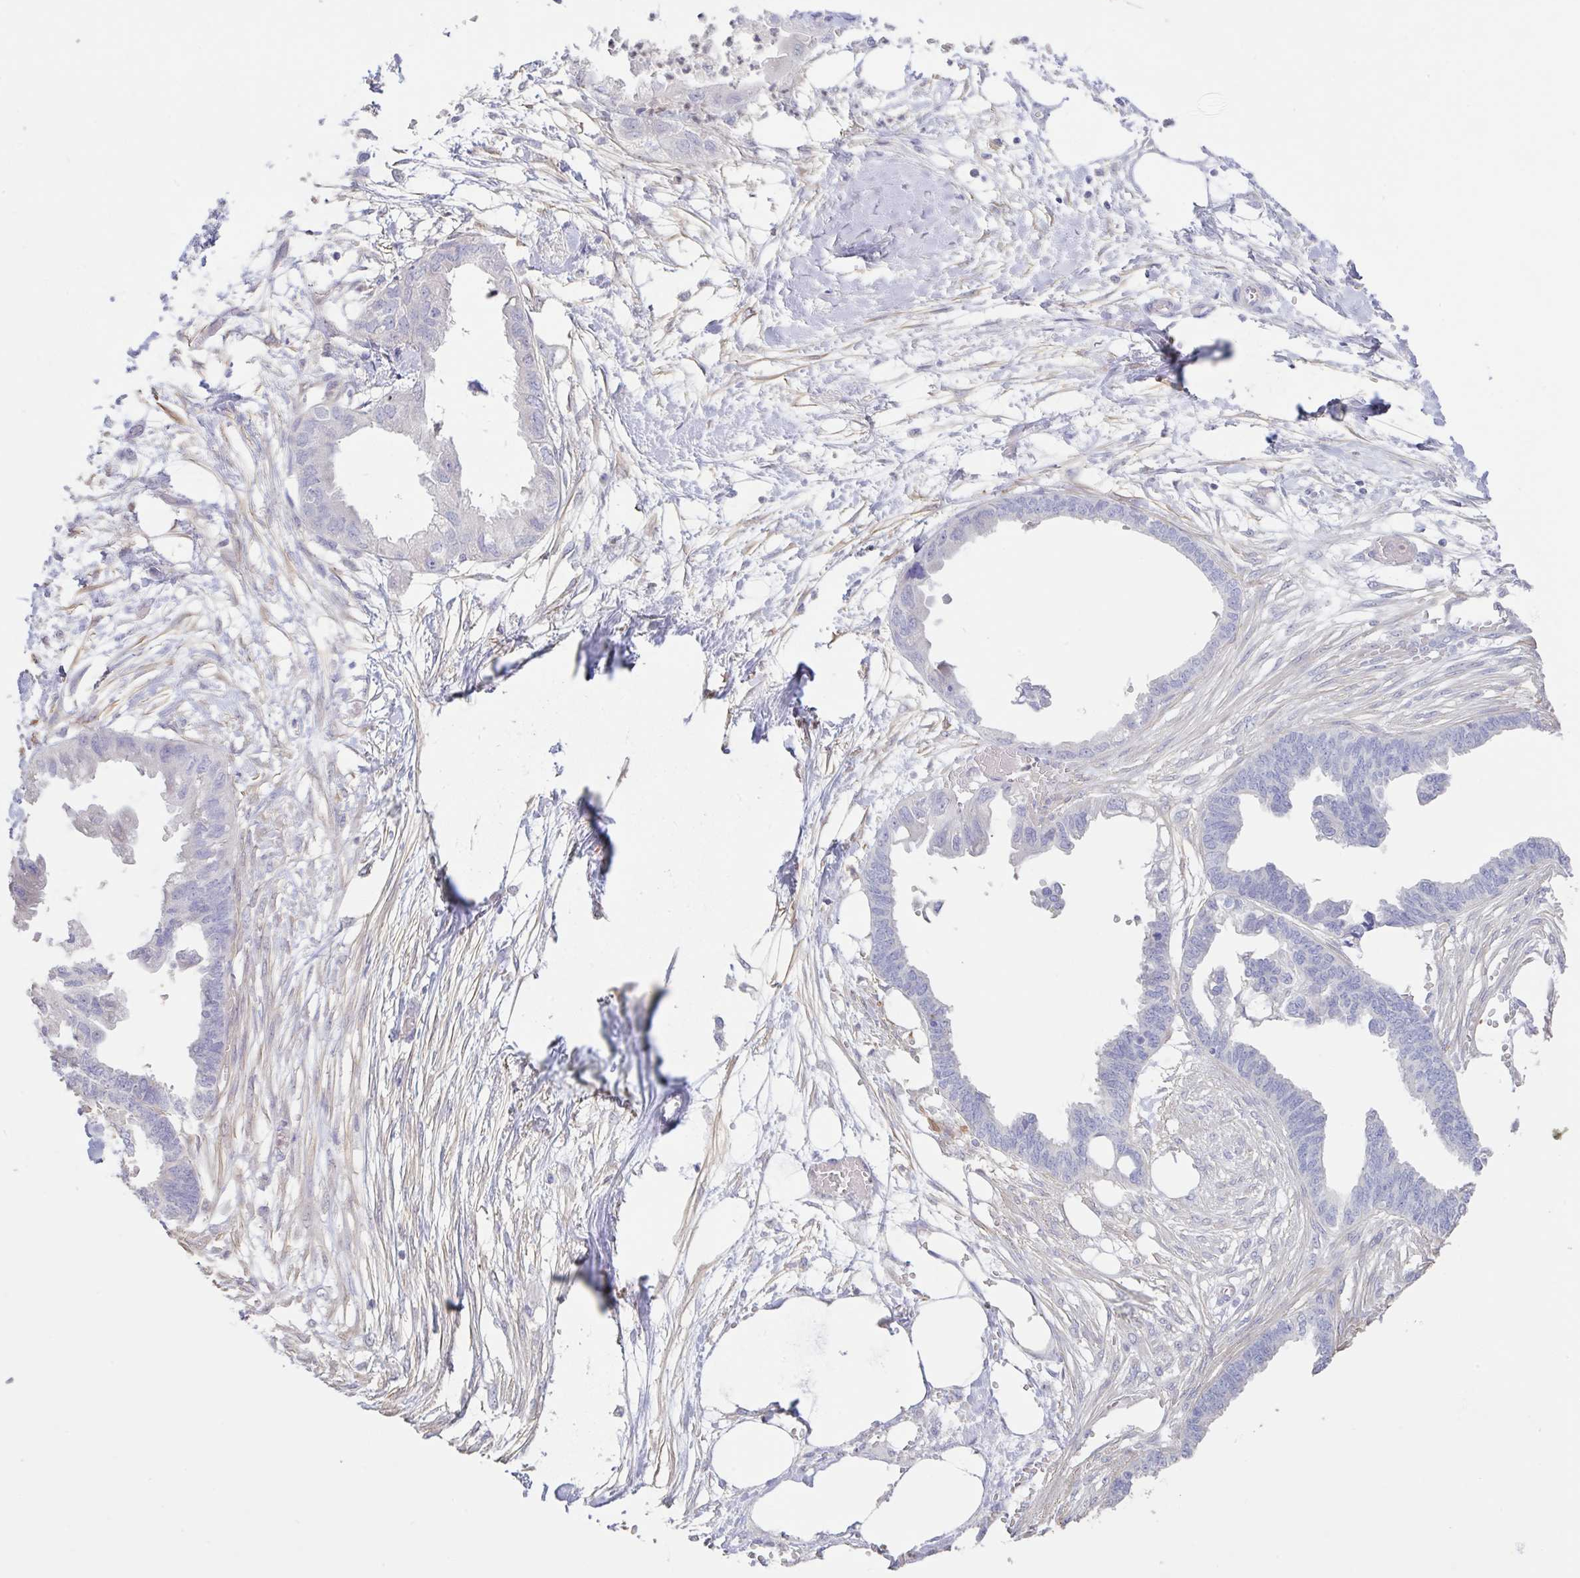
{"staining": {"intensity": "negative", "quantity": "none", "location": "none"}, "tissue": "endometrial cancer", "cell_type": "Tumor cells", "image_type": "cancer", "snomed": [{"axis": "morphology", "description": "Adenocarcinoma, NOS"}, {"axis": "morphology", "description": "Adenocarcinoma, metastatic, NOS"}, {"axis": "topography", "description": "Adipose tissue"}, {"axis": "topography", "description": "Endometrium"}], "caption": "DAB immunohistochemical staining of human endometrial cancer (adenocarcinoma) displays no significant positivity in tumor cells.", "gene": "PYGM", "patient": {"sex": "female", "age": 67}}